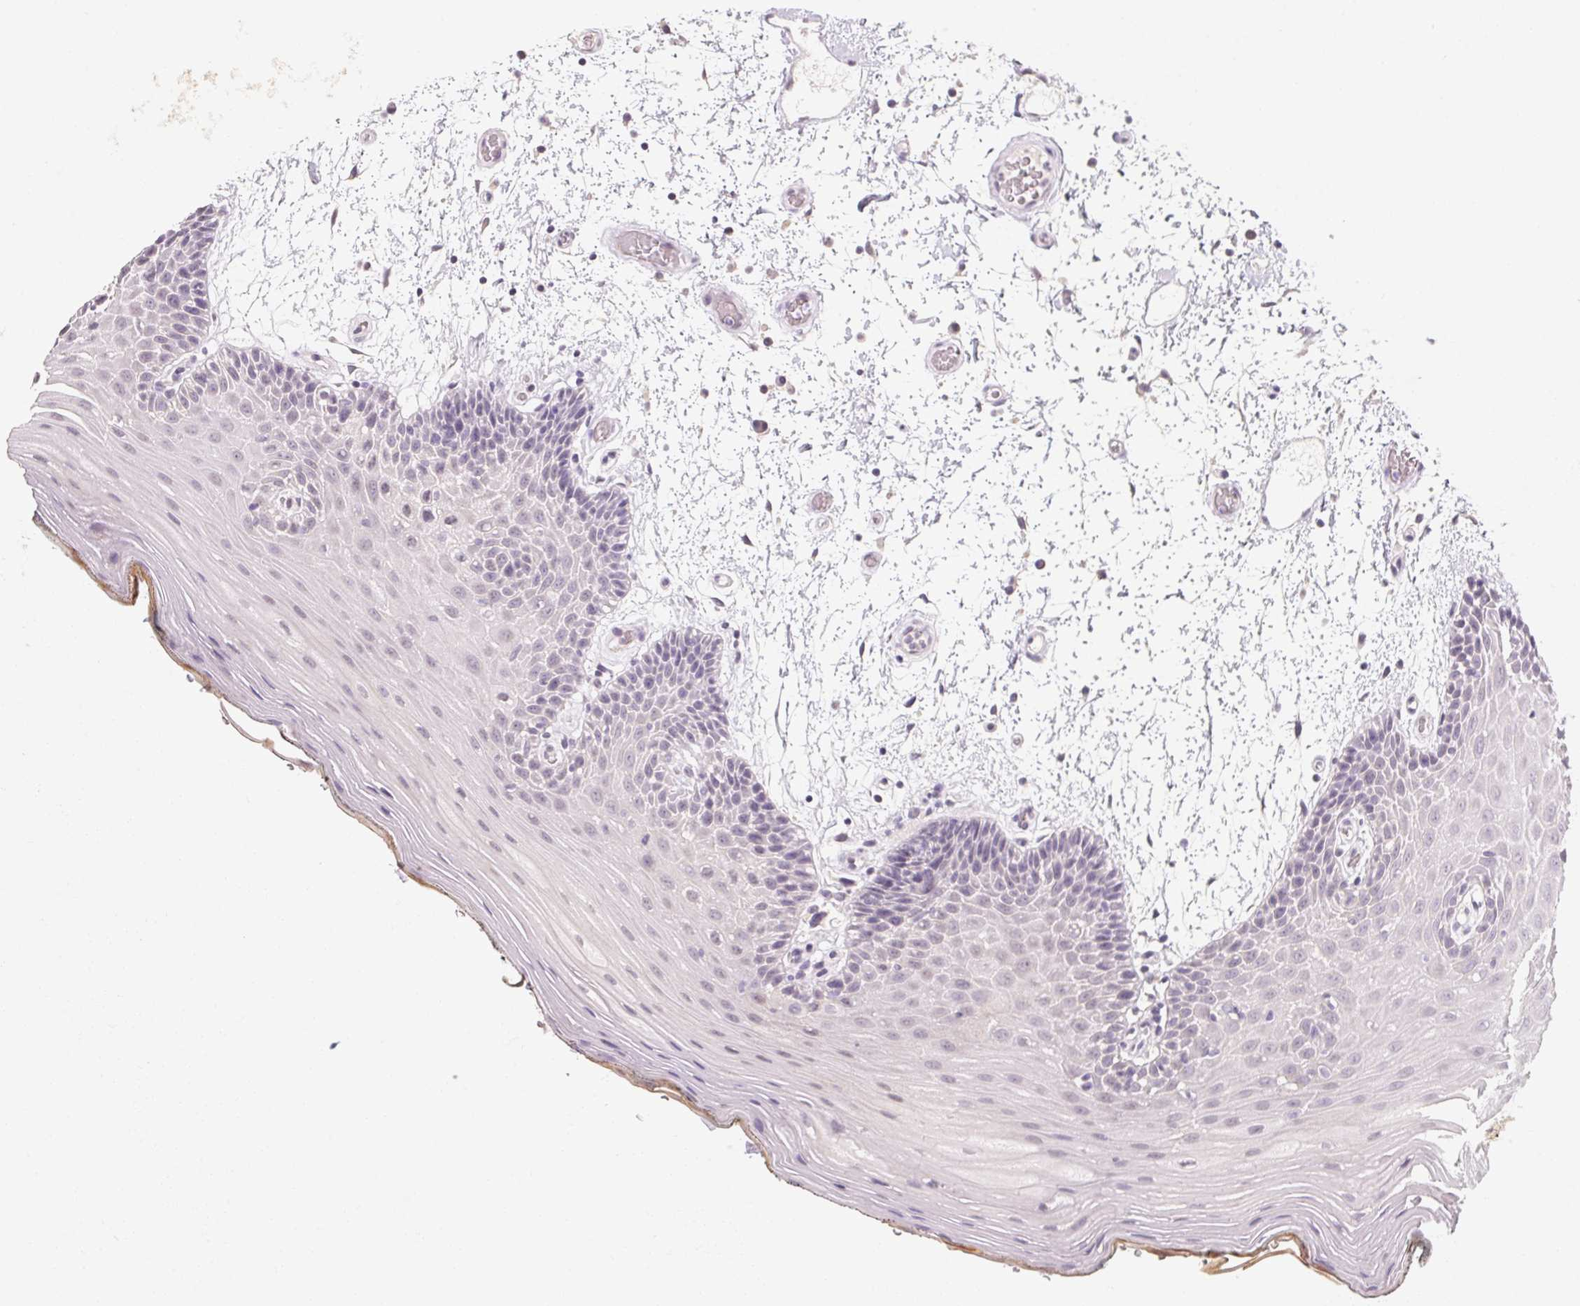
{"staining": {"intensity": "negative", "quantity": "none", "location": "none"}, "tissue": "oral mucosa", "cell_type": "Squamous epithelial cells", "image_type": "normal", "snomed": [{"axis": "morphology", "description": "Normal tissue, NOS"}, {"axis": "morphology", "description": "Squamous cell carcinoma, NOS"}, {"axis": "topography", "description": "Oral tissue"}, {"axis": "topography", "description": "Head-Neck"}], "caption": "Oral mucosa was stained to show a protein in brown. There is no significant staining in squamous epithelial cells. (IHC, brightfield microscopy, high magnification).", "gene": "CAPZA3", "patient": {"sex": "male", "age": 52}}